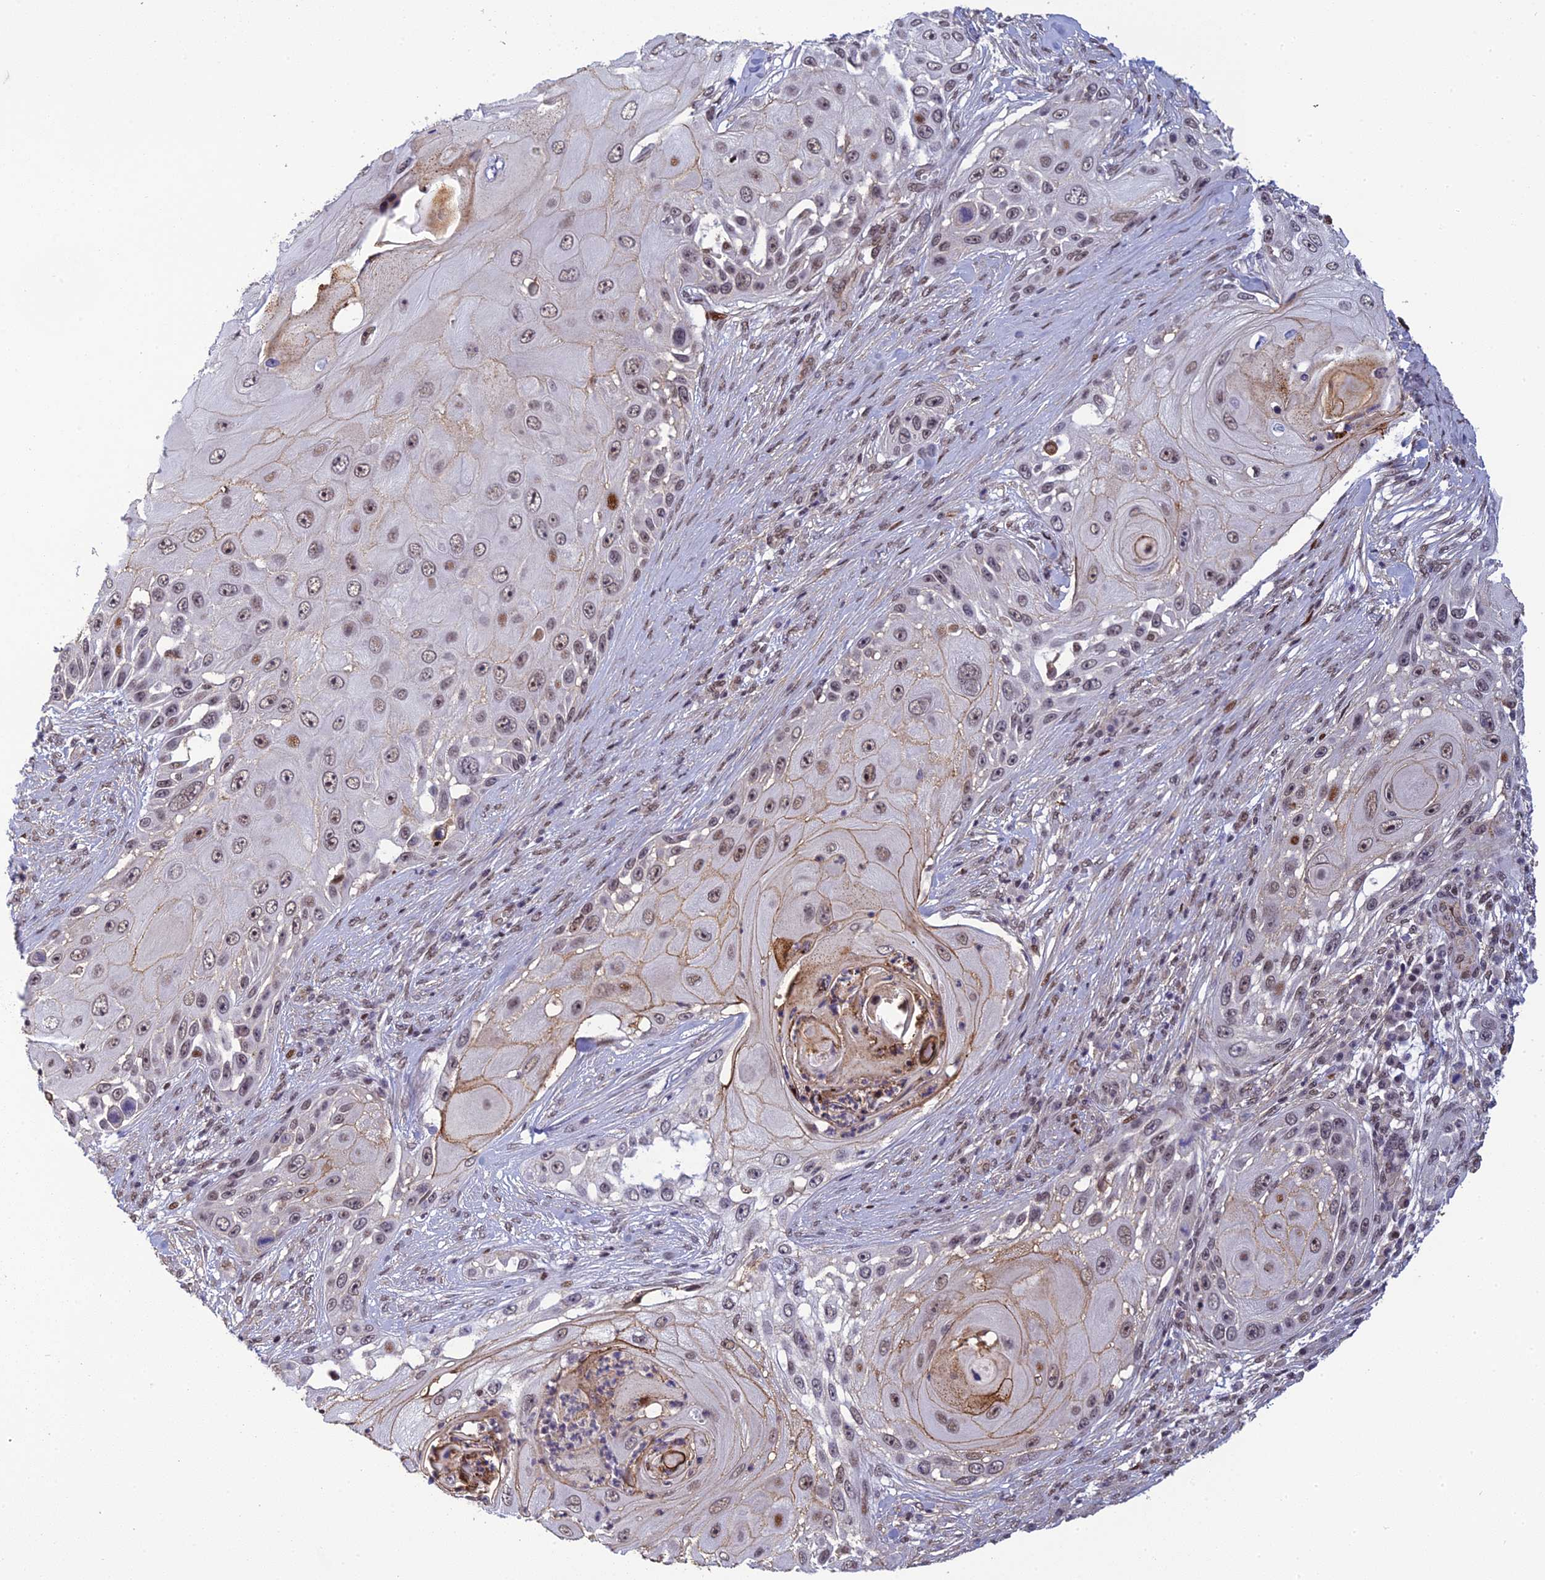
{"staining": {"intensity": "moderate", "quantity": "<25%", "location": "cytoplasmic/membranous,nuclear"}, "tissue": "skin cancer", "cell_type": "Tumor cells", "image_type": "cancer", "snomed": [{"axis": "morphology", "description": "Squamous cell carcinoma, NOS"}, {"axis": "topography", "description": "Skin"}], "caption": "This is an image of IHC staining of skin squamous cell carcinoma, which shows moderate staining in the cytoplasmic/membranous and nuclear of tumor cells.", "gene": "RANBP3", "patient": {"sex": "female", "age": 44}}